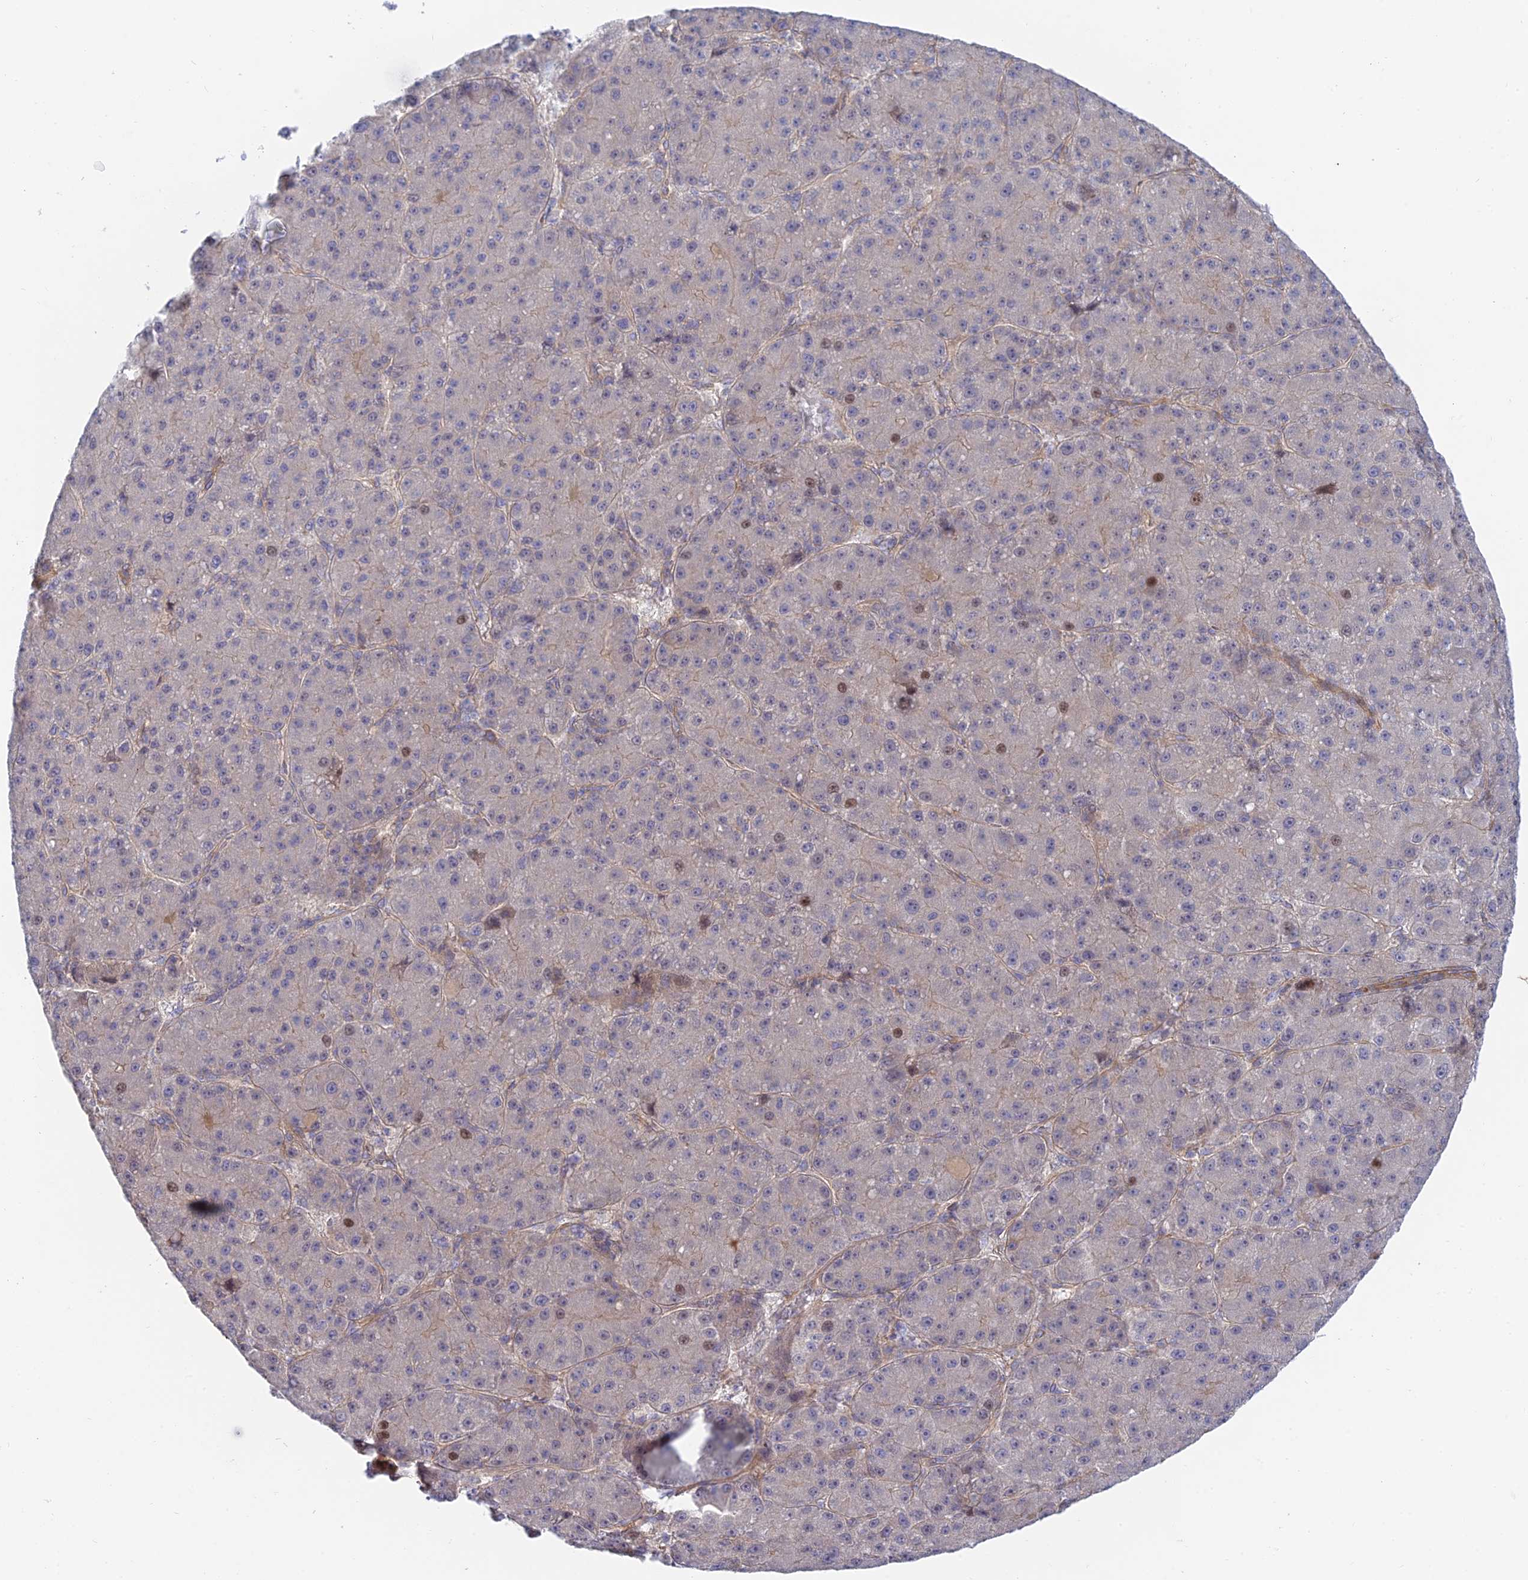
{"staining": {"intensity": "moderate", "quantity": "<25%", "location": "nuclear"}, "tissue": "liver cancer", "cell_type": "Tumor cells", "image_type": "cancer", "snomed": [{"axis": "morphology", "description": "Carcinoma, Hepatocellular, NOS"}, {"axis": "topography", "description": "Liver"}], "caption": "Liver cancer stained with a protein marker exhibits moderate staining in tumor cells.", "gene": "KCNAB1", "patient": {"sex": "male", "age": 67}}